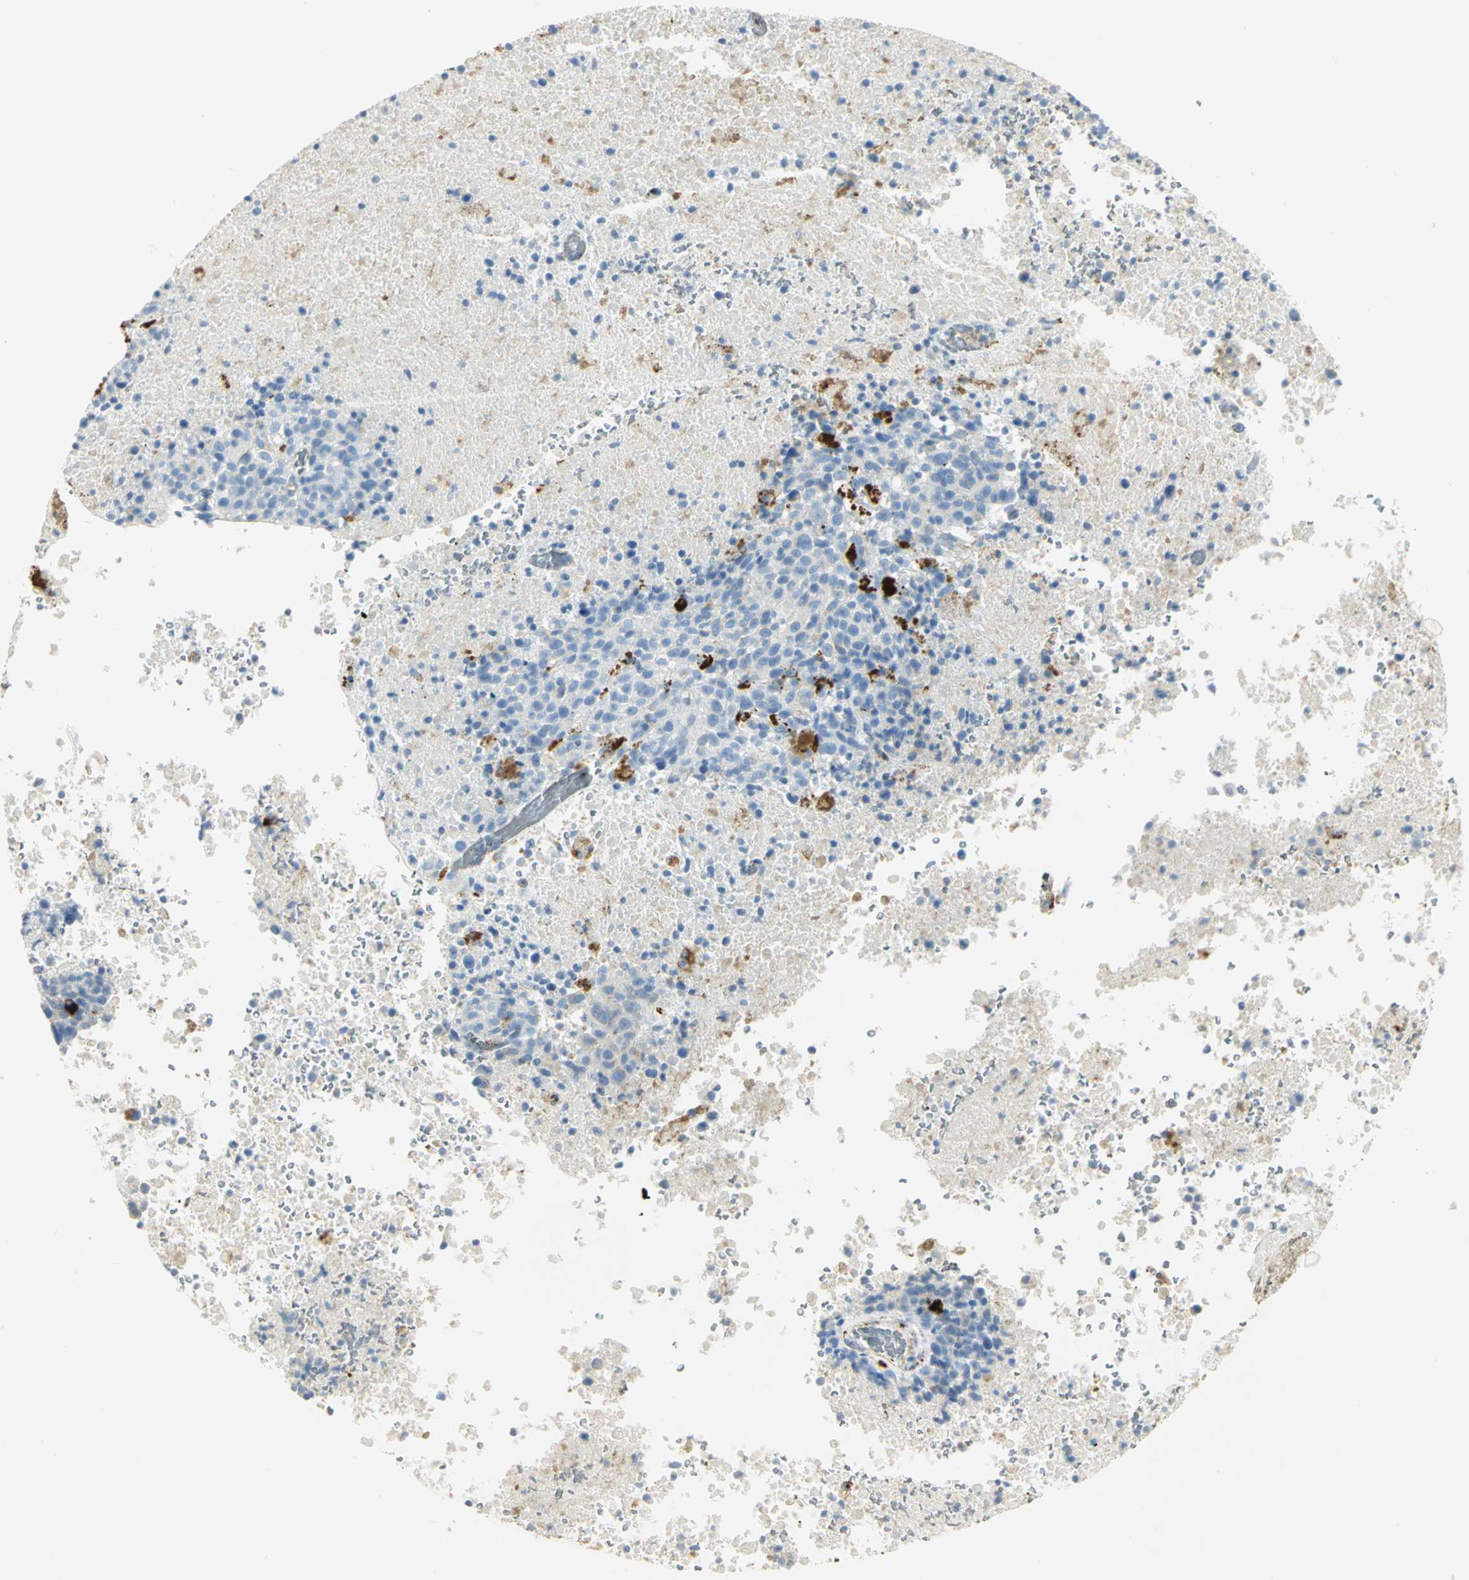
{"staining": {"intensity": "weak", "quantity": "<25%", "location": "cytoplasmic/membranous"}, "tissue": "melanoma", "cell_type": "Tumor cells", "image_type": "cancer", "snomed": [{"axis": "morphology", "description": "Malignant melanoma, Metastatic site"}, {"axis": "topography", "description": "Cerebral cortex"}], "caption": "Immunohistochemical staining of melanoma shows no significant staining in tumor cells.", "gene": "ARSA", "patient": {"sex": "female", "age": 52}}